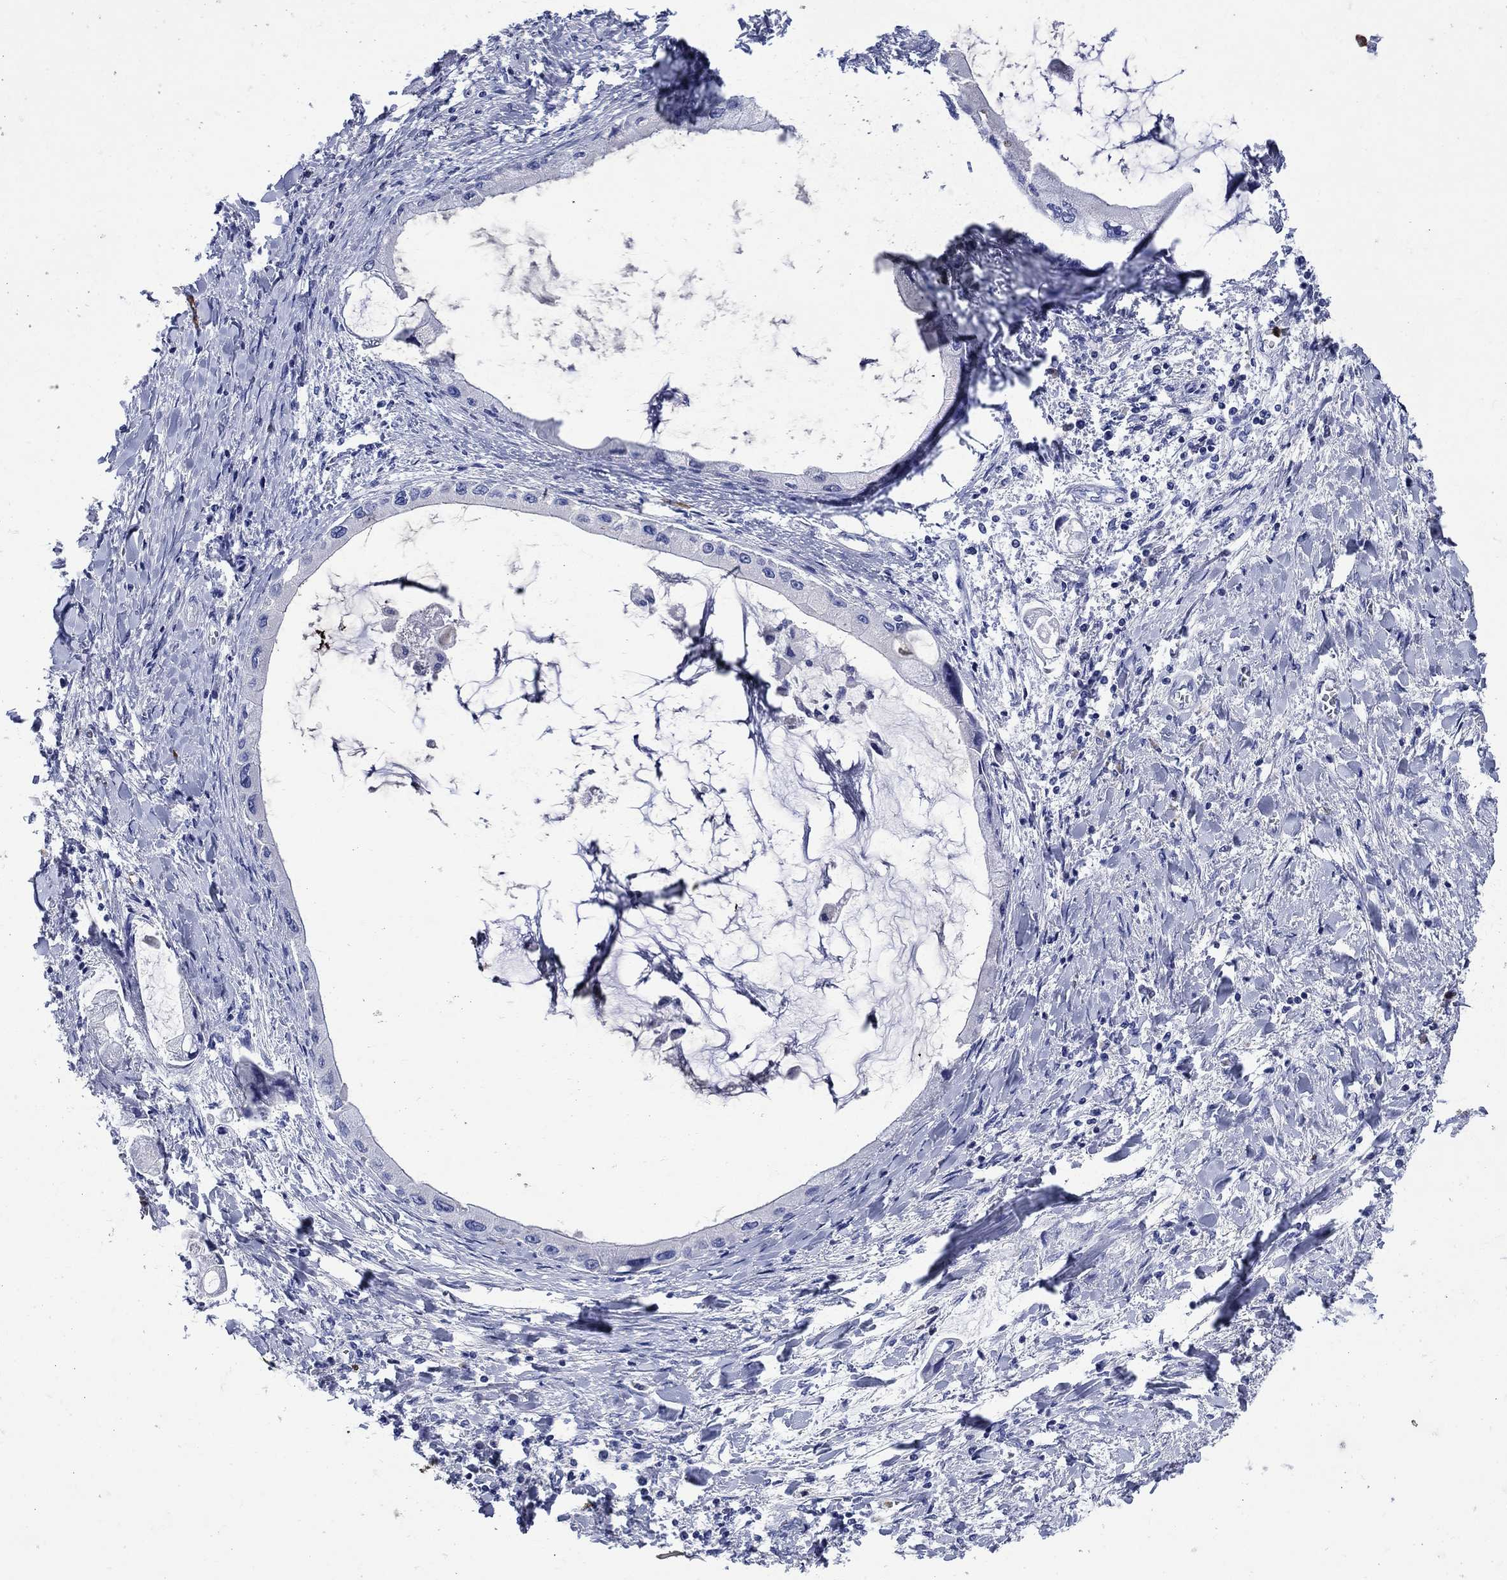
{"staining": {"intensity": "negative", "quantity": "none", "location": "none"}, "tissue": "liver cancer", "cell_type": "Tumor cells", "image_type": "cancer", "snomed": [{"axis": "morphology", "description": "Cholangiocarcinoma"}, {"axis": "topography", "description": "Liver"}], "caption": "Protein analysis of cholangiocarcinoma (liver) shows no significant positivity in tumor cells.", "gene": "TFR2", "patient": {"sex": "male", "age": 50}}